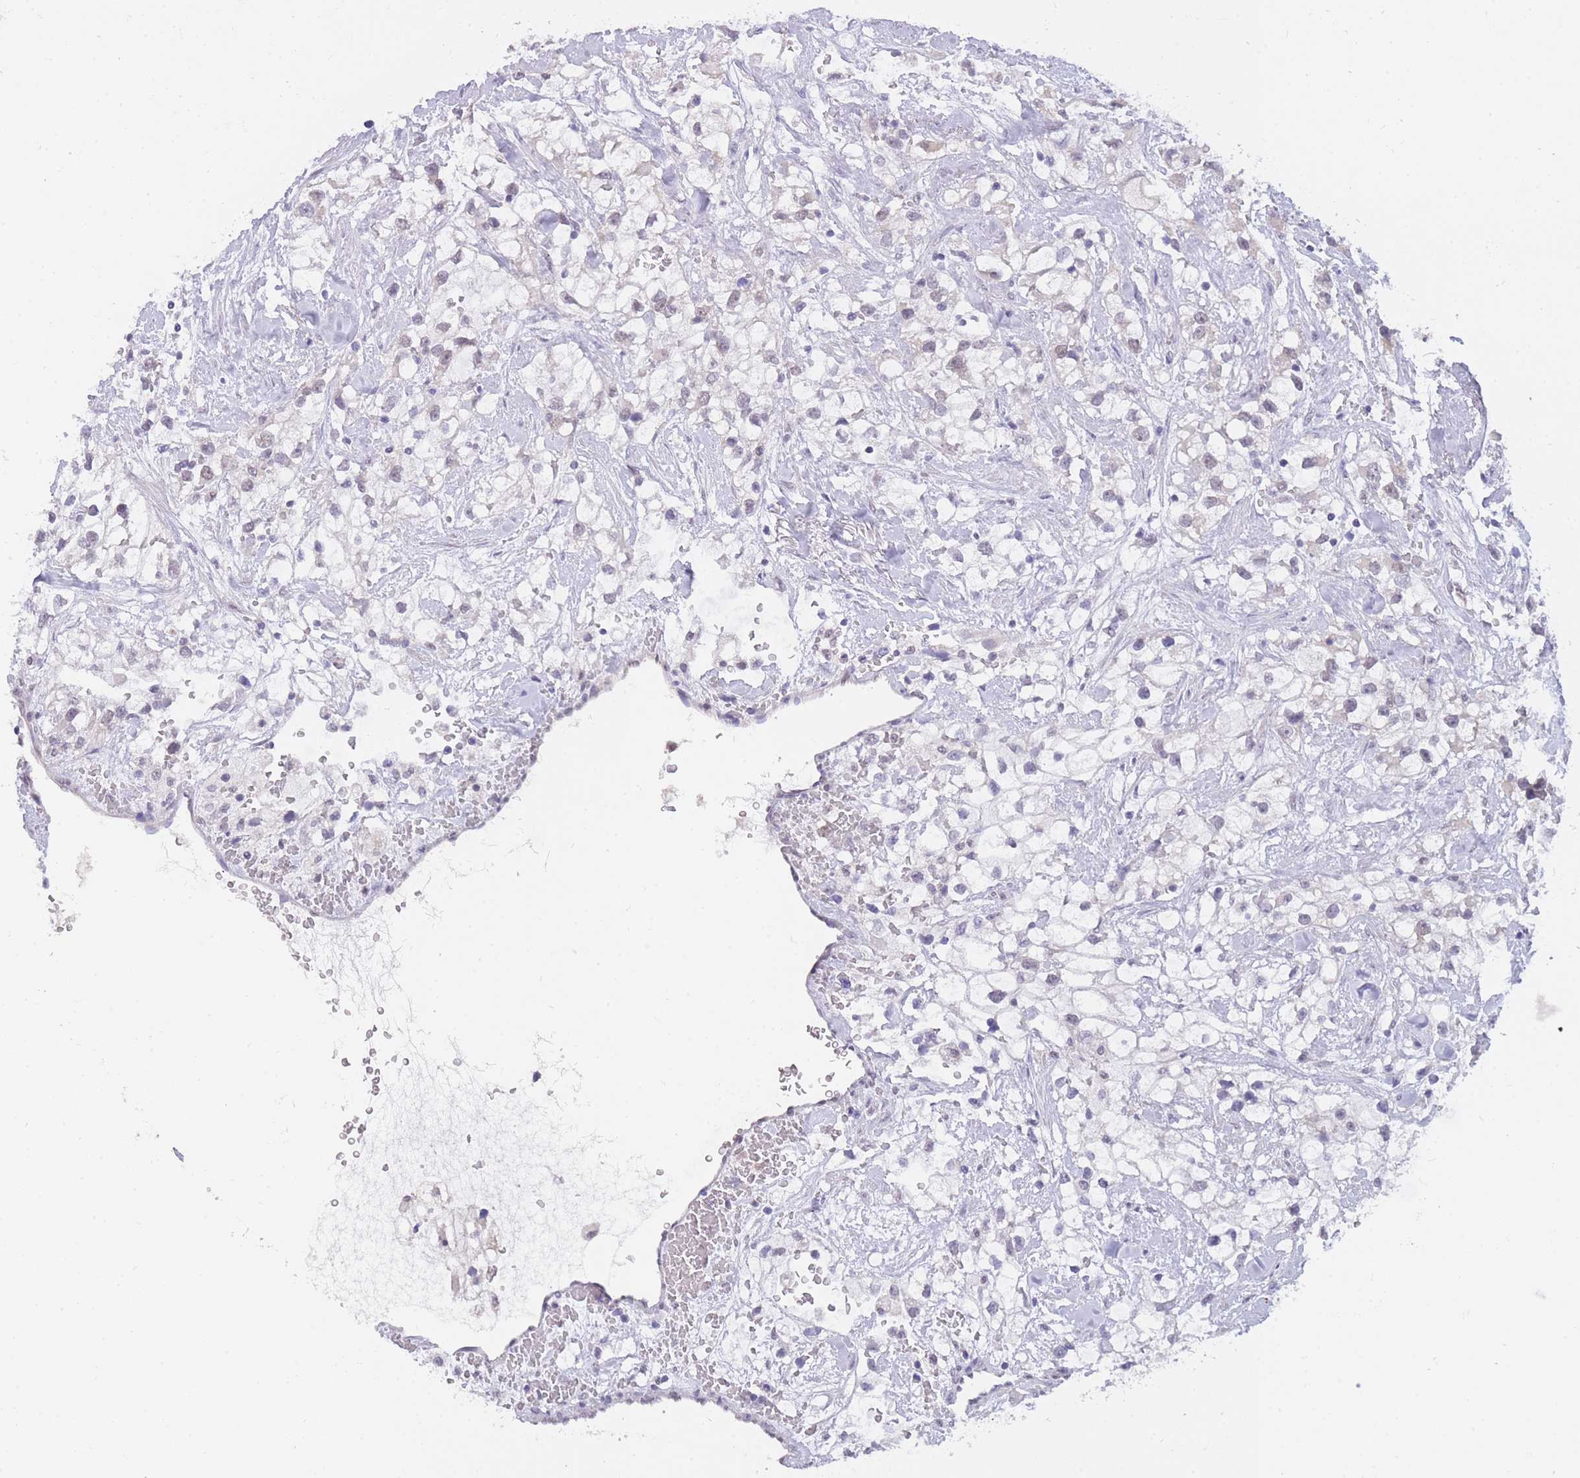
{"staining": {"intensity": "weak", "quantity": "<25%", "location": "nuclear"}, "tissue": "renal cancer", "cell_type": "Tumor cells", "image_type": "cancer", "snomed": [{"axis": "morphology", "description": "Adenocarcinoma, NOS"}, {"axis": "topography", "description": "Kidney"}], "caption": "Immunohistochemical staining of human renal cancer displays no significant positivity in tumor cells.", "gene": "FRAT2", "patient": {"sex": "male", "age": 59}}